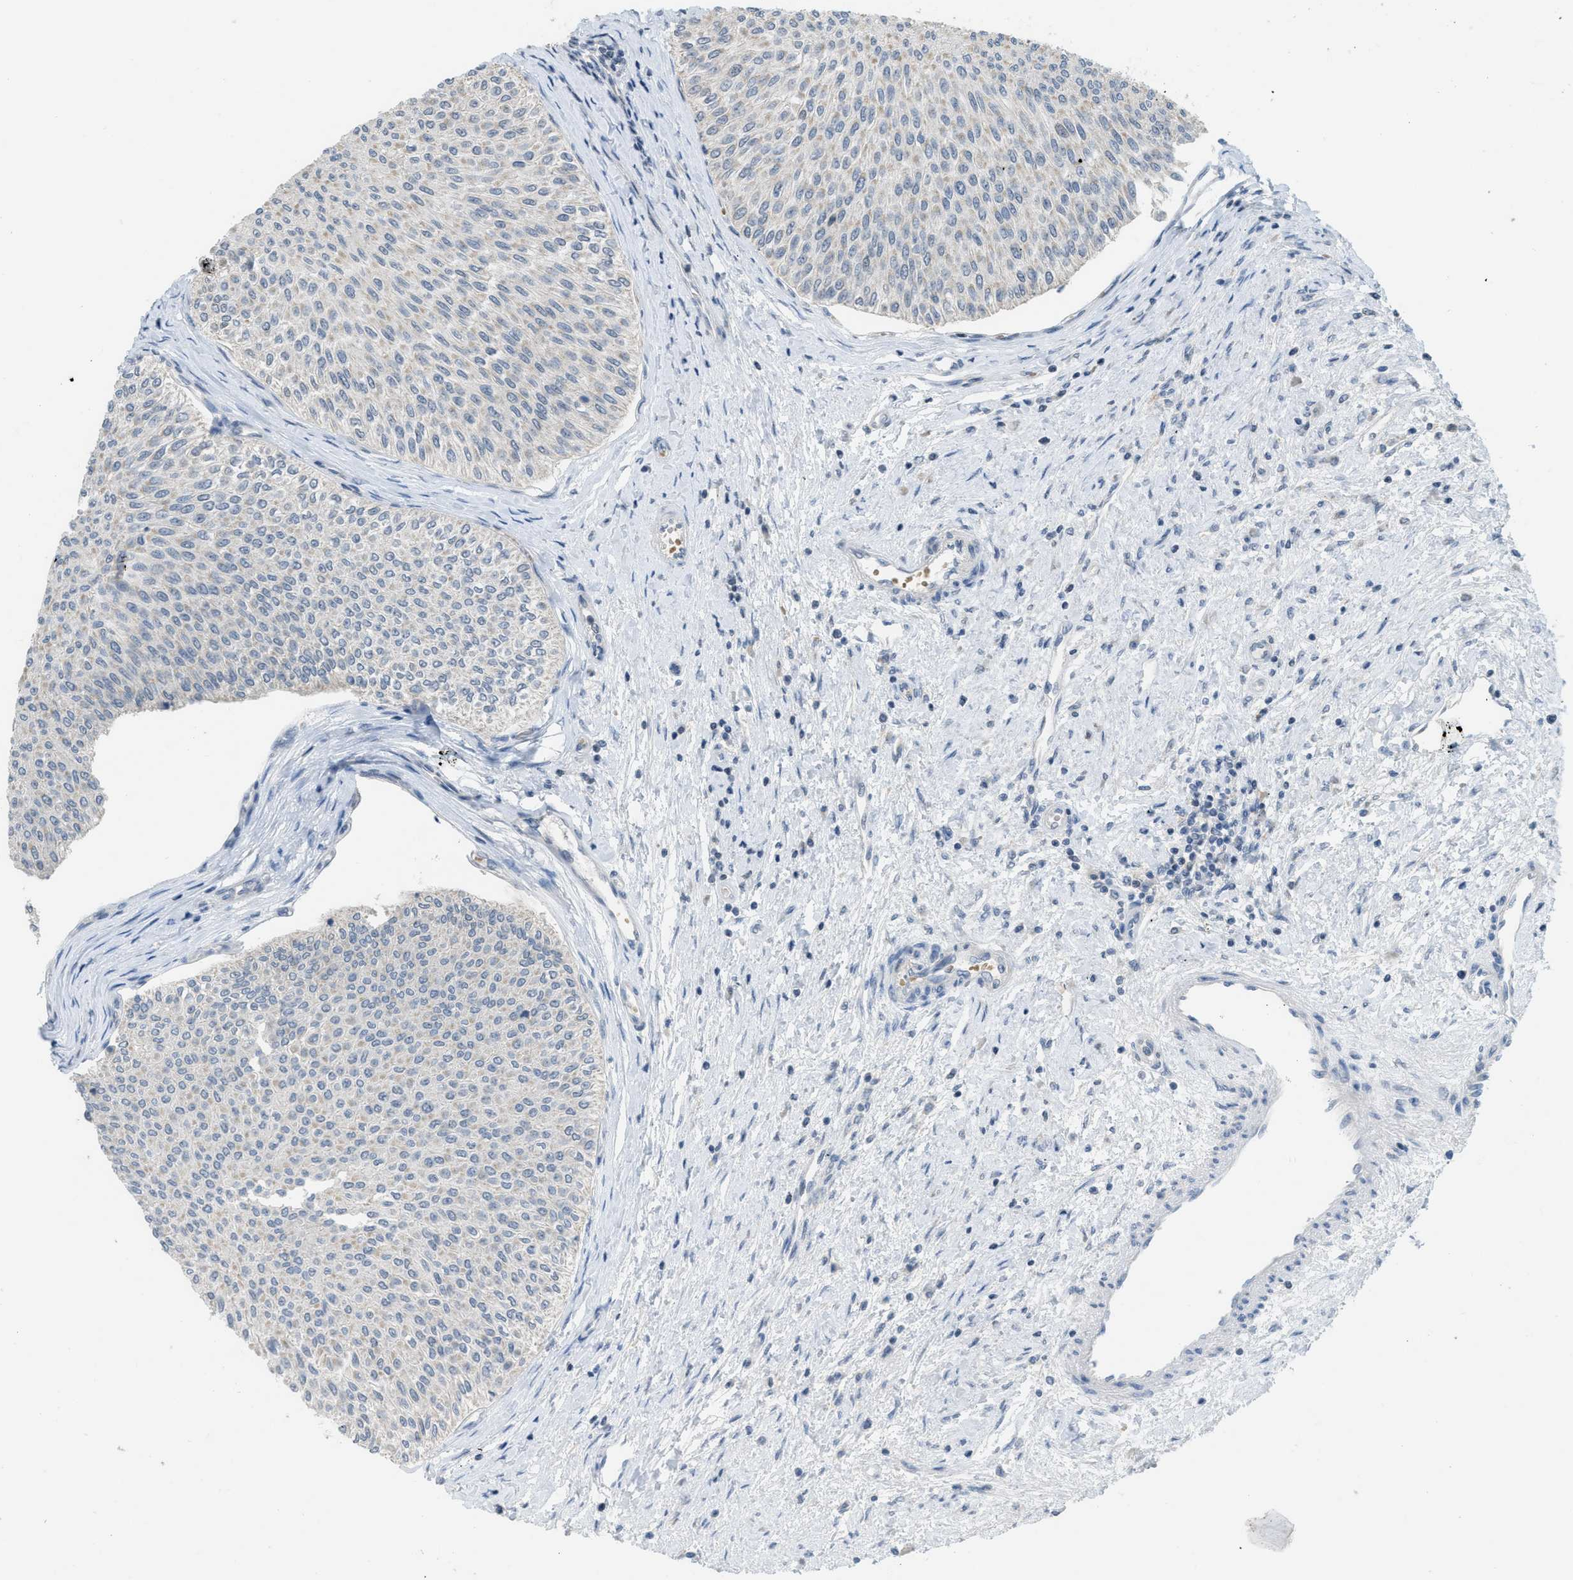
{"staining": {"intensity": "weak", "quantity": "<25%", "location": "cytoplasmic/membranous"}, "tissue": "urothelial cancer", "cell_type": "Tumor cells", "image_type": "cancer", "snomed": [{"axis": "morphology", "description": "Urothelial carcinoma, Low grade"}, {"axis": "topography", "description": "Urinary bladder"}], "caption": "DAB (3,3'-diaminobenzidine) immunohistochemical staining of human urothelial carcinoma (low-grade) shows no significant expression in tumor cells.", "gene": "TXNDC2", "patient": {"sex": "male", "age": 78}}